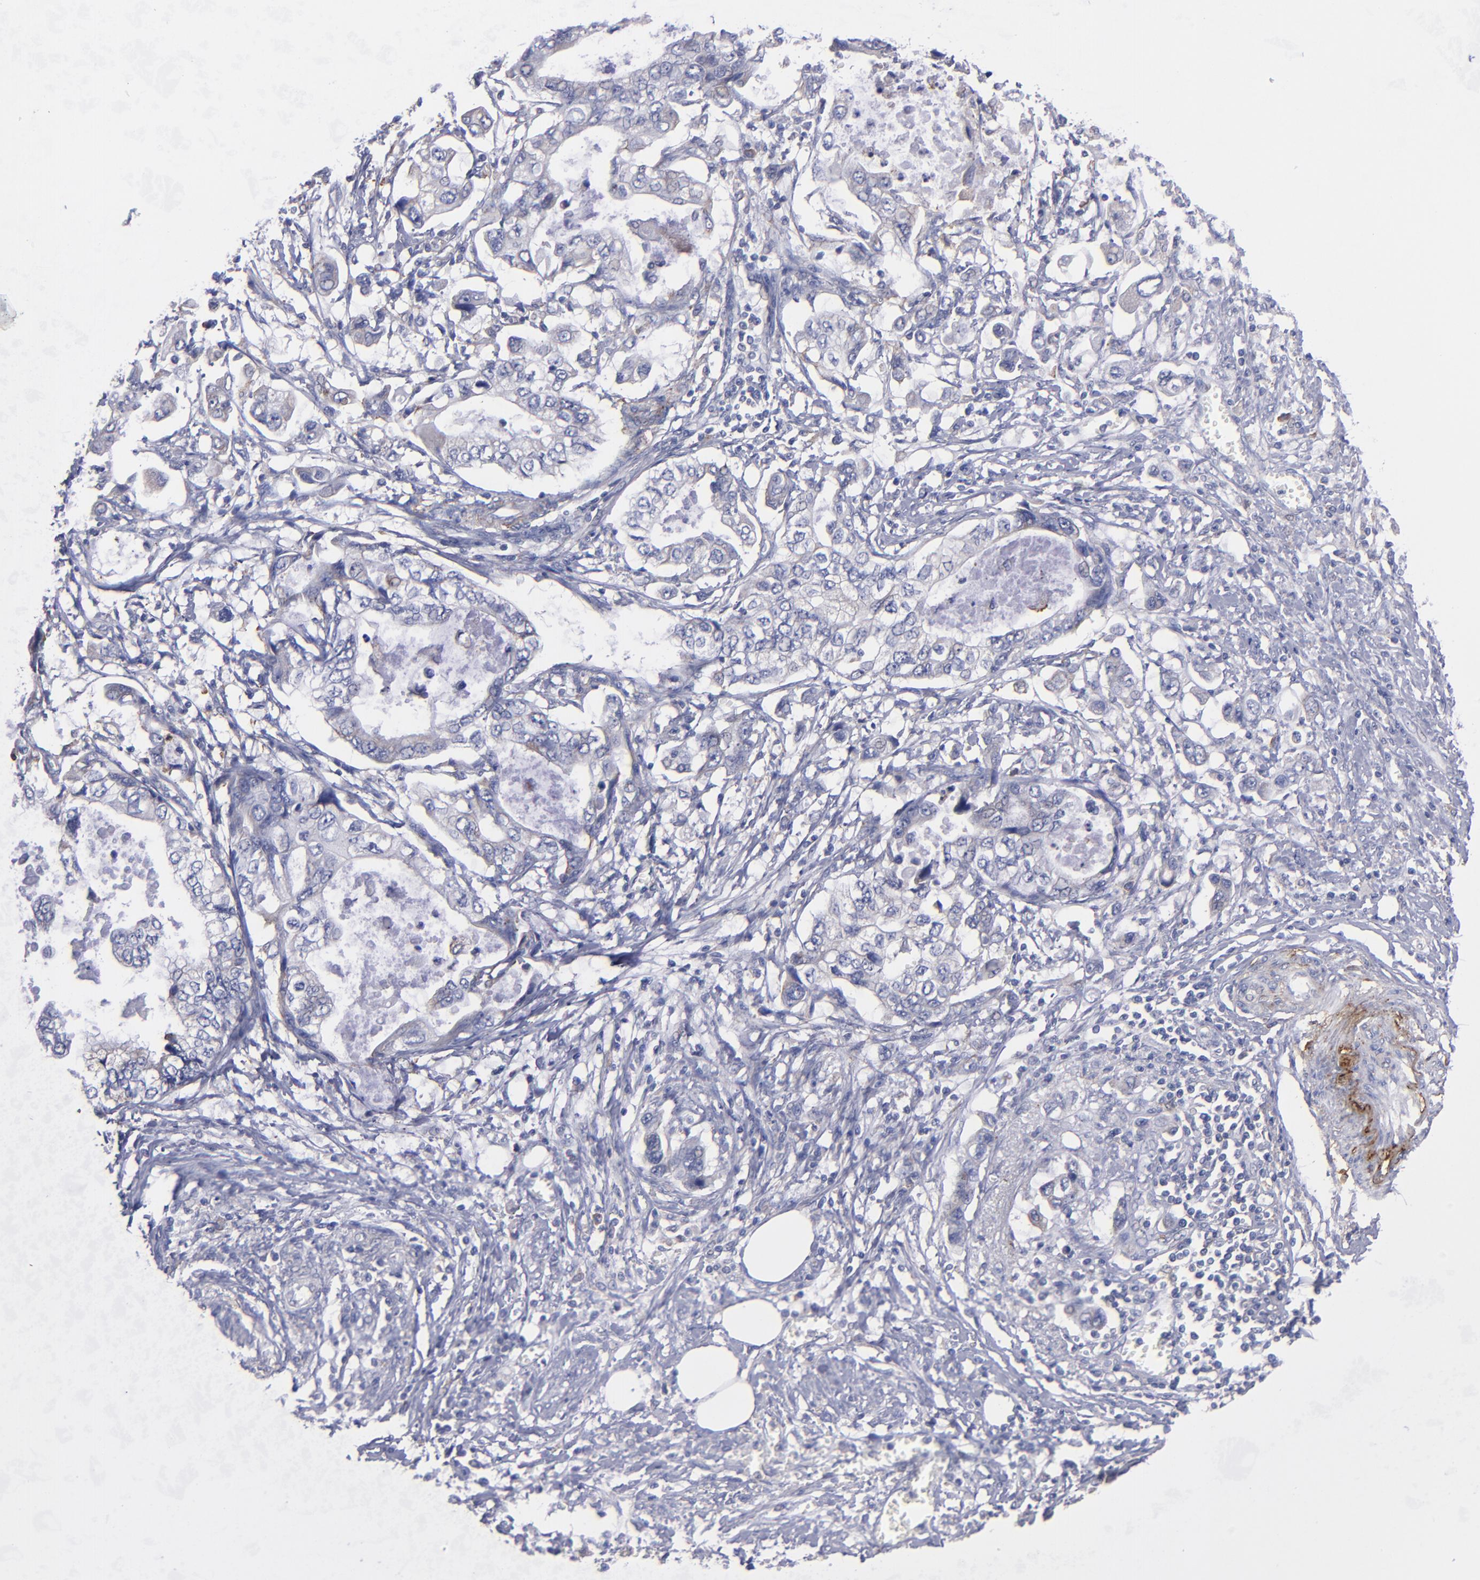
{"staining": {"intensity": "weak", "quantity": "<25%", "location": "cytoplasmic/membranous"}, "tissue": "stomach cancer", "cell_type": "Tumor cells", "image_type": "cancer", "snomed": [{"axis": "morphology", "description": "Adenocarcinoma, NOS"}, {"axis": "topography", "description": "Pancreas"}, {"axis": "topography", "description": "Stomach, upper"}], "caption": "Immunohistochemical staining of stomach adenocarcinoma demonstrates no significant positivity in tumor cells. (DAB (3,3'-diaminobenzidine) IHC with hematoxylin counter stain).", "gene": "MFGE8", "patient": {"sex": "male", "age": 77}}